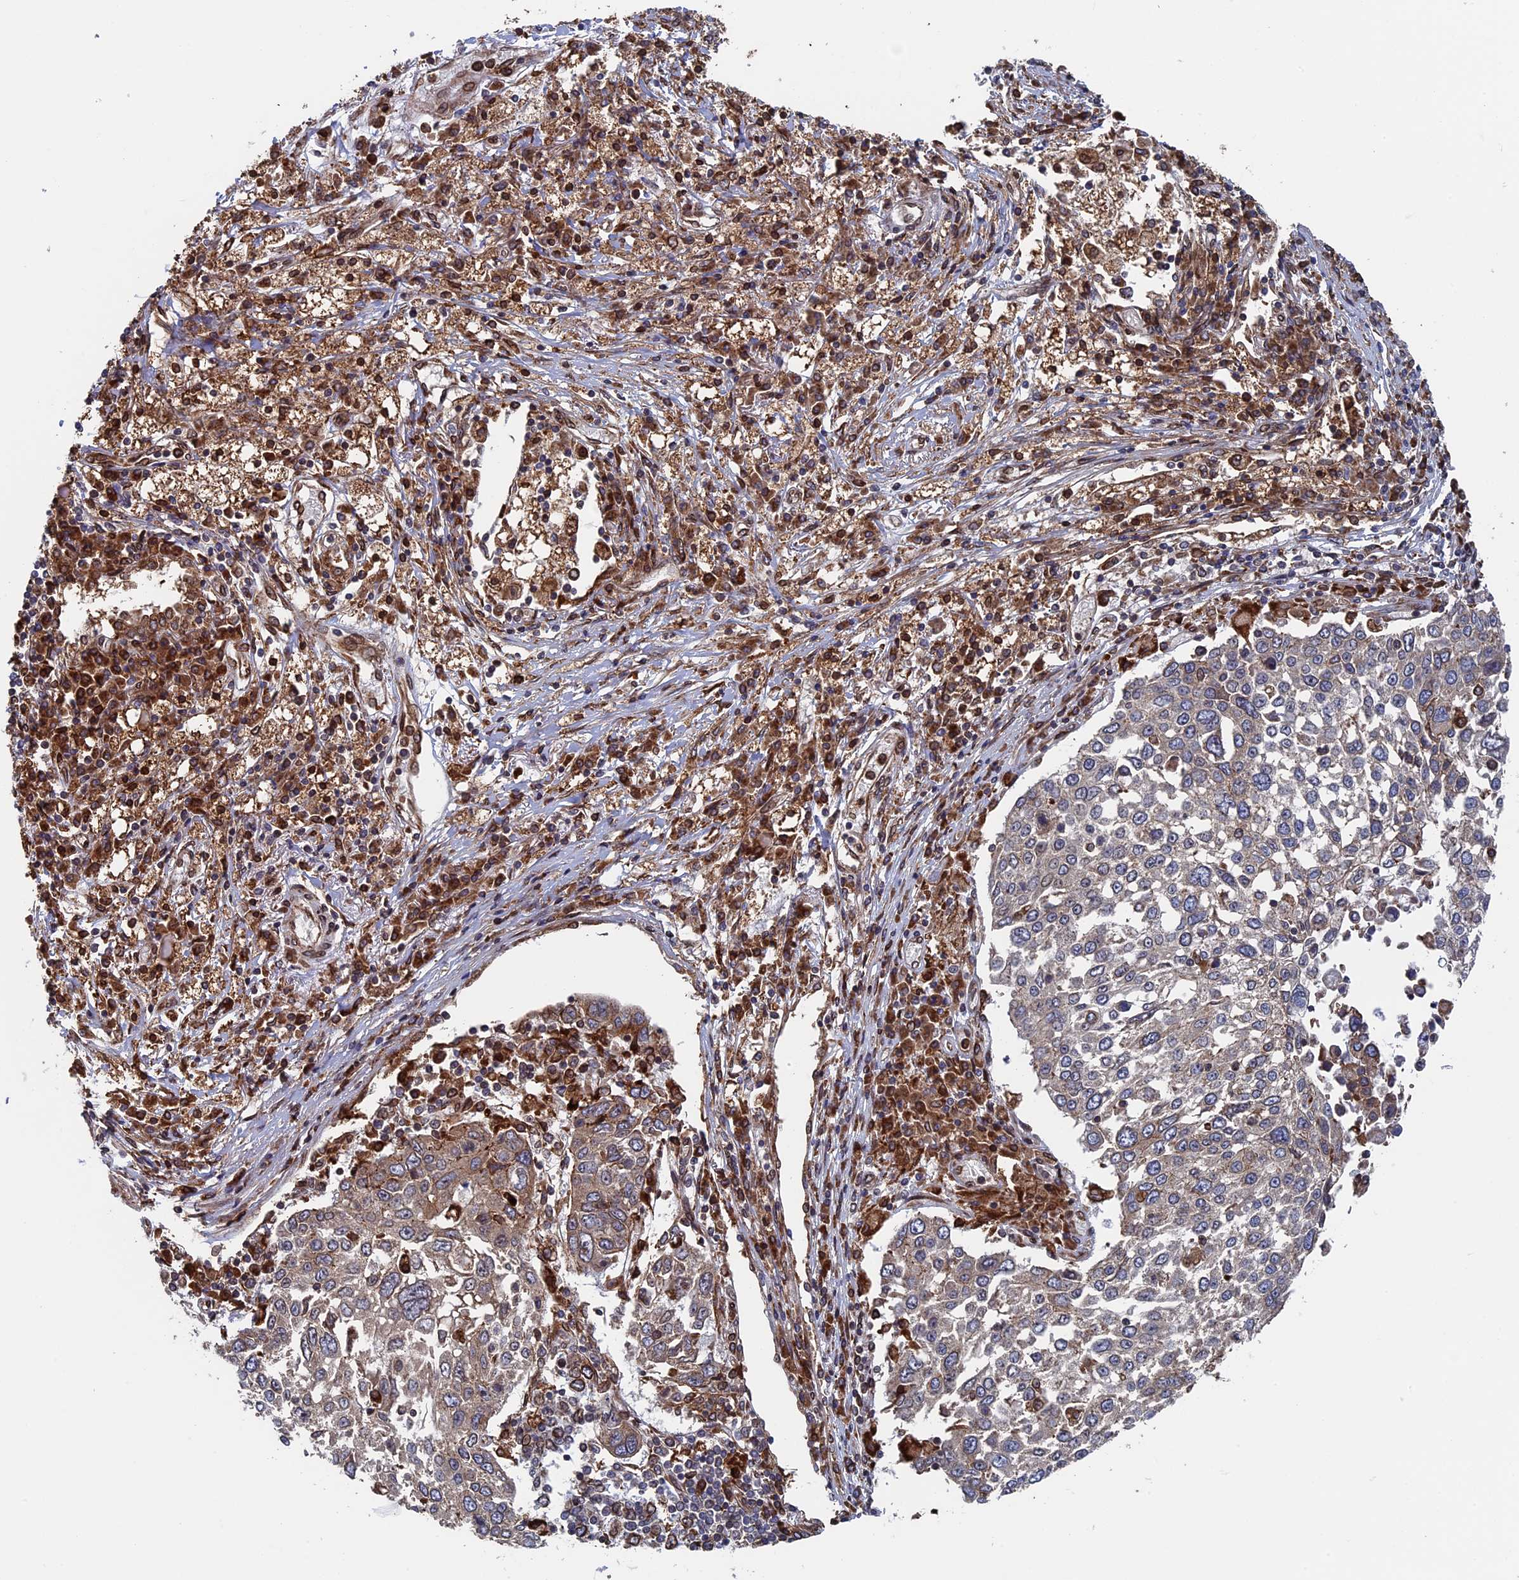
{"staining": {"intensity": "weak", "quantity": "<25%", "location": "cytoplasmic/membranous"}, "tissue": "lung cancer", "cell_type": "Tumor cells", "image_type": "cancer", "snomed": [{"axis": "morphology", "description": "Squamous cell carcinoma, NOS"}, {"axis": "topography", "description": "Lung"}], "caption": "High power microscopy image of an IHC photomicrograph of lung cancer, revealing no significant positivity in tumor cells. The staining is performed using DAB brown chromogen with nuclei counter-stained in using hematoxylin.", "gene": "RPUSD1", "patient": {"sex": "male", "age": 65}}